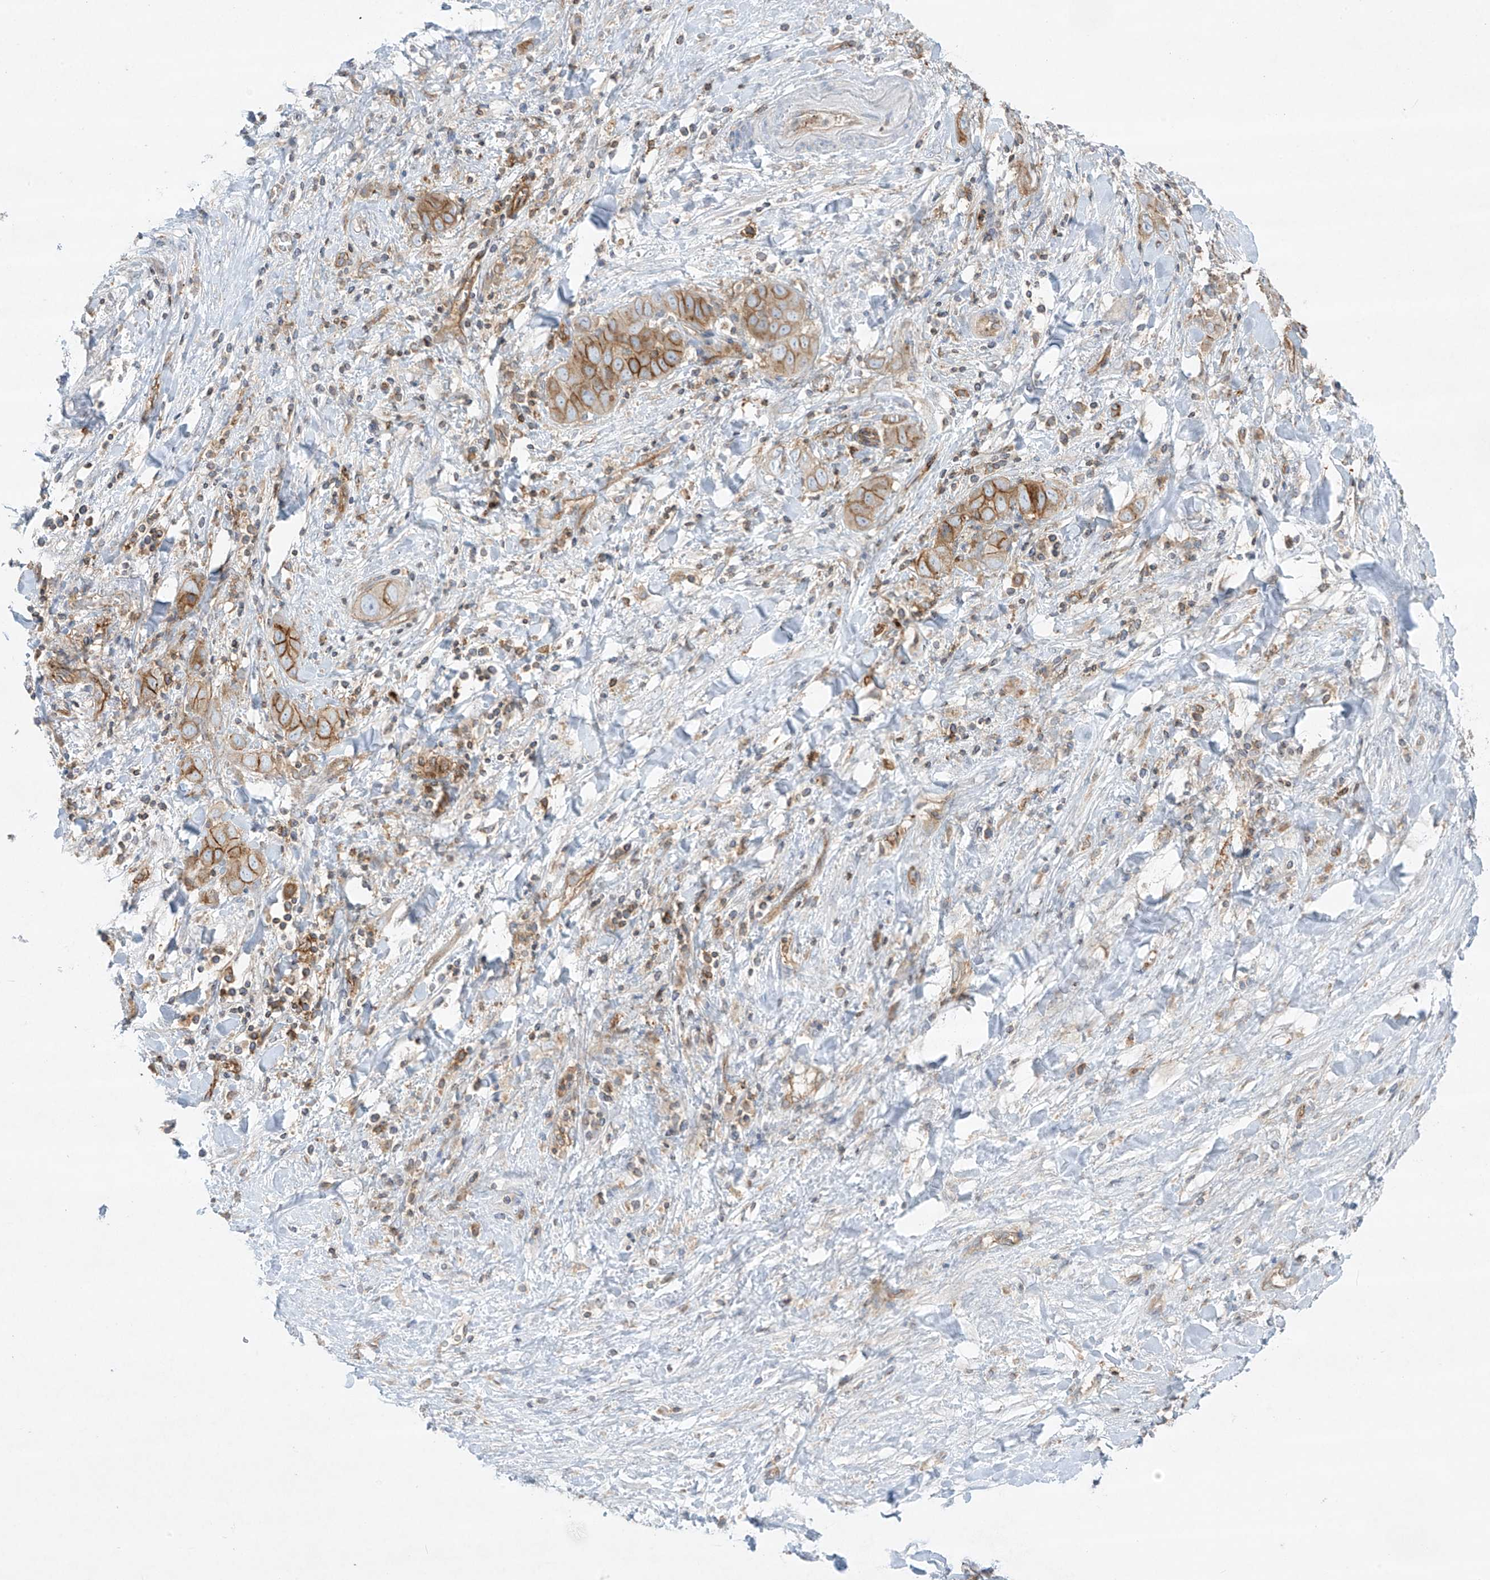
{"staining": {"intensity": "moderate", "quantity": ">75%", "location": "cytoplasmic/membranous"}, "tissue": "liver cancer", "cell_type": "Tumor cells", "image_type": "cancer", "snomed": [{"axis": "morphology", "description": "Cholangiocarcinoma"}, {"axis": "topography", "description": "Liver"}], "caption": "This micrograph demonstrates immunohistochemistry staining of human liver cancer (cholangiocarcinoma), with medium moderate cytoplasmic/membranous positivity in about >75% of tumor cells.", "gene": "HLA-E", "patient": {"sex": "female", "age": 52}}